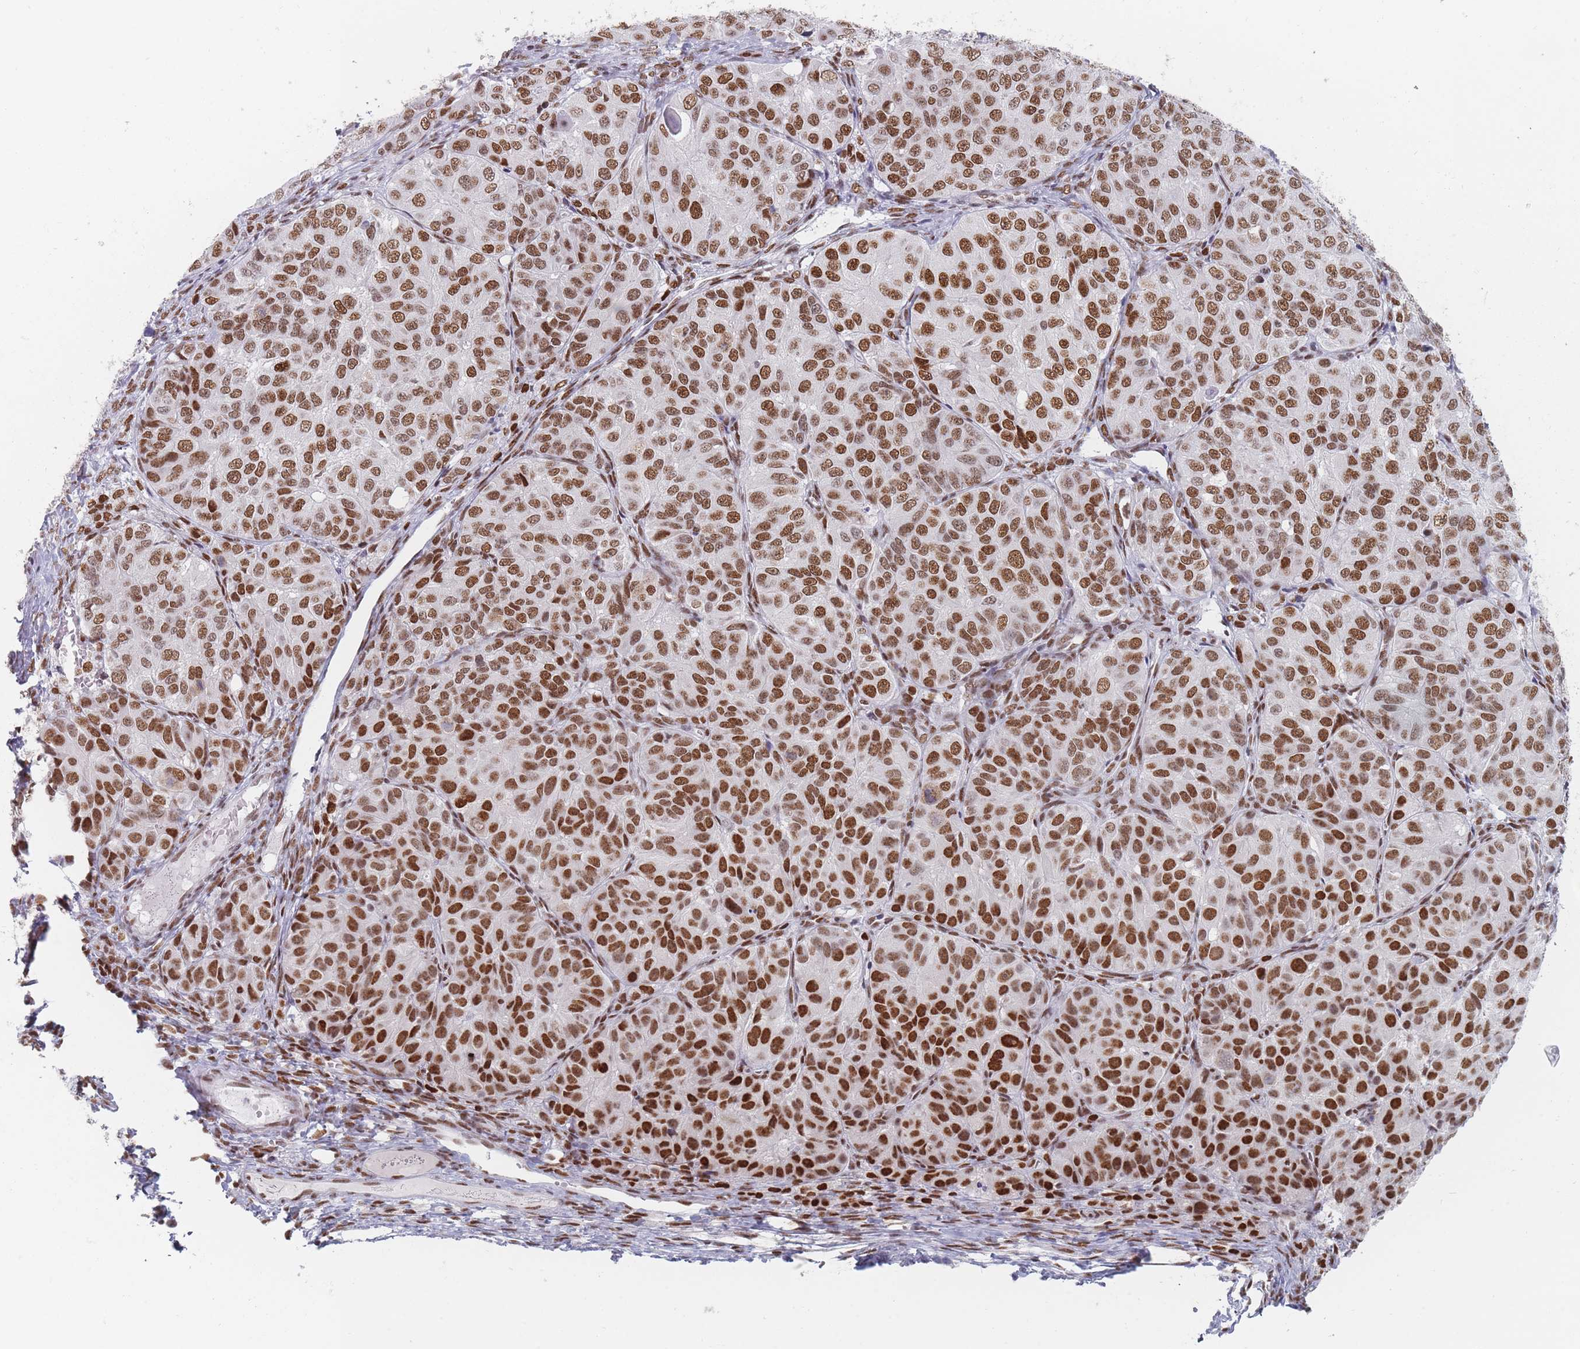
{"staining": {"intensity": "strong", "quantity": ">75%", "location": "nuclear"}, "tissue": "ovarian cancer", "cell_type": "Tumor cells", "image_type": "cancer", "snomed": [{"axis": "morphology", "description": "Carcinoma, endometroid"}, {"axis": "topography", "description": "Ovary"}], "caption": "DAB immunohistochemical staining of human ovarian endometroid carcinoma reveals strong nuclear protein staining in approximately >75% of tumor cells.", "gene": "SAFB2", "patient": {"sex": "female", "age": 51}}